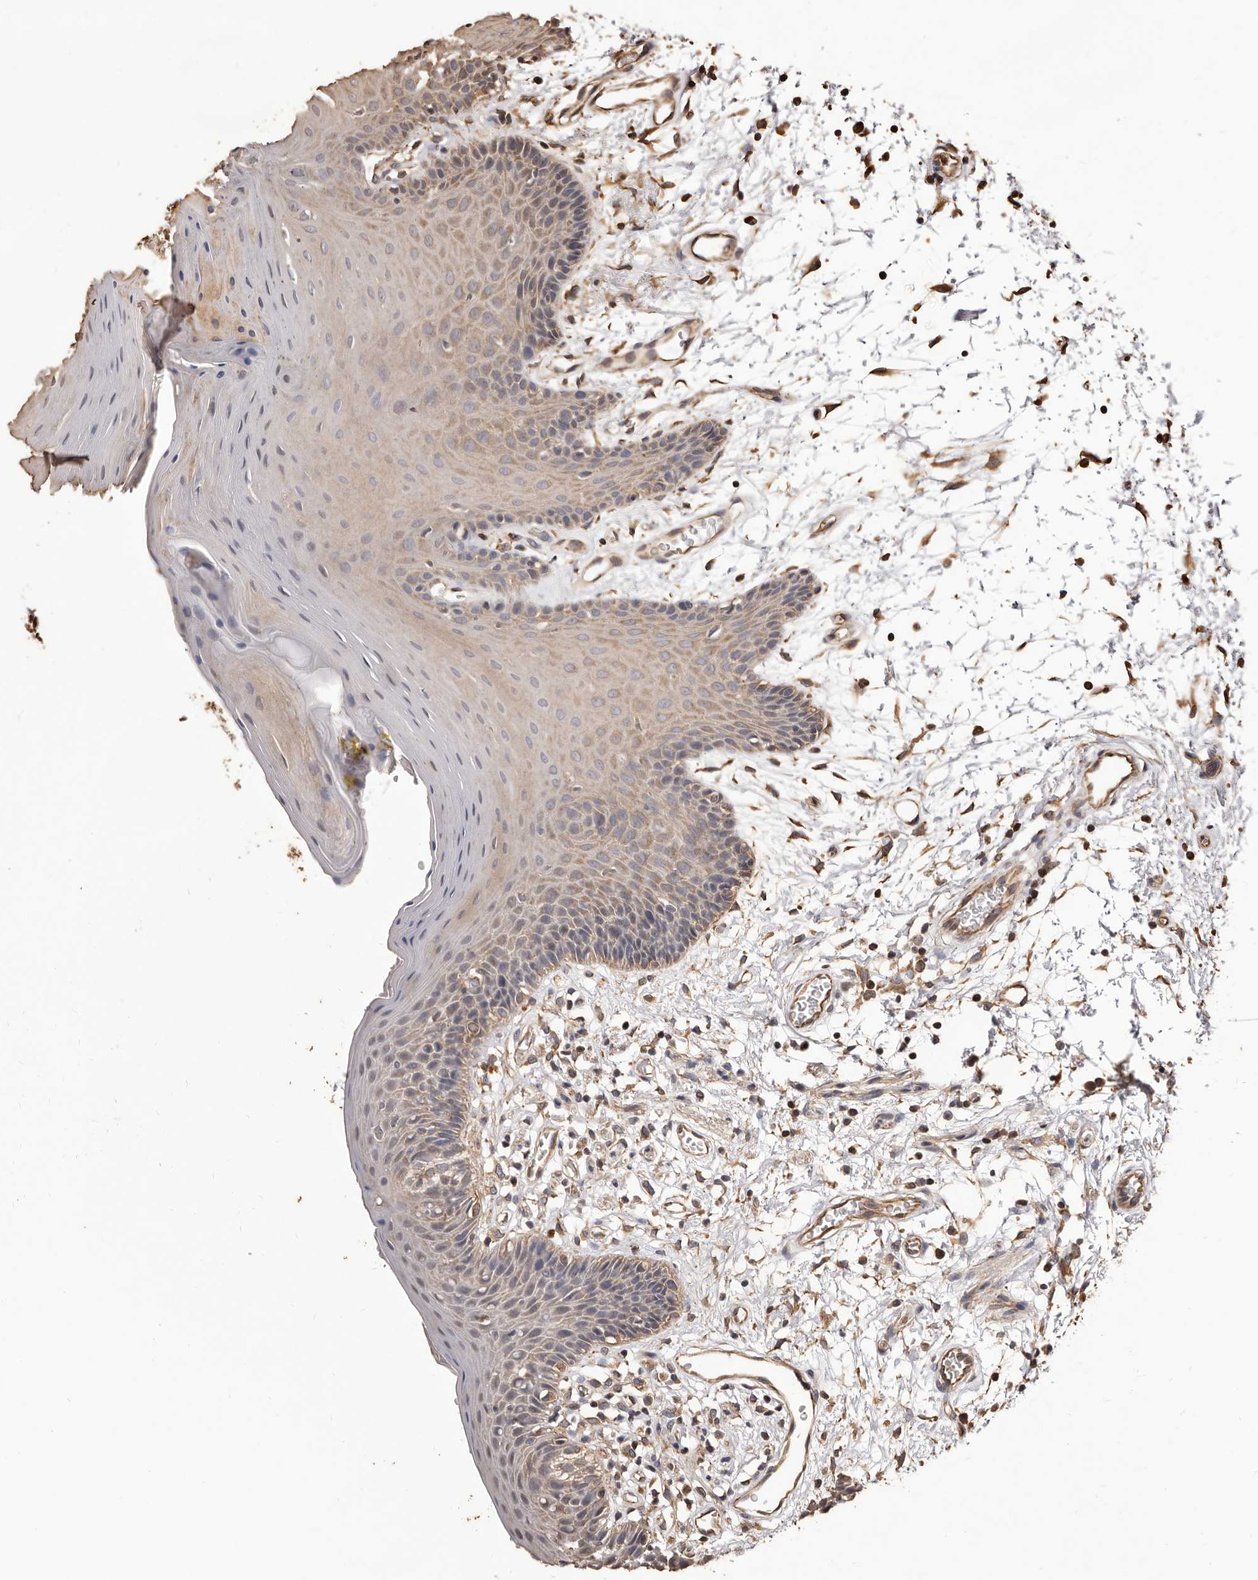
{"staining": {"intensity": "weak", "quantity": "25%-75%", "location": "cytoplasmic/membranous,nuclear"}, "tissue": "oral mucosa", "cell_type": "Squamous epithelial cells", "image_type": "normal", "snomed": [{"axis": "morphology", "description": "Normal tissue, NOS"}, {"axis": "morphology", "description": "Squamous cell carcinoma, NOS"}, {"axis": "topography", "description": "Skeletal muscle"}, {"axis": "topography", "description": "Oral tissue"}, {"axis": "topography", "description": "Salivary gland"}, {"axis": "topography", "description": "Head-Neck"}], "caption": "Immunohistochemistry image of unremarkable oral mucosa stained for a protein (brown), which exhibits low levels of weak cytoplasmic/membranous,nuclear staining in about 25%-75% of squamous epithelial cells.", "gene": "ALPK1", "patient": {"sex": "male", "age": 54}}